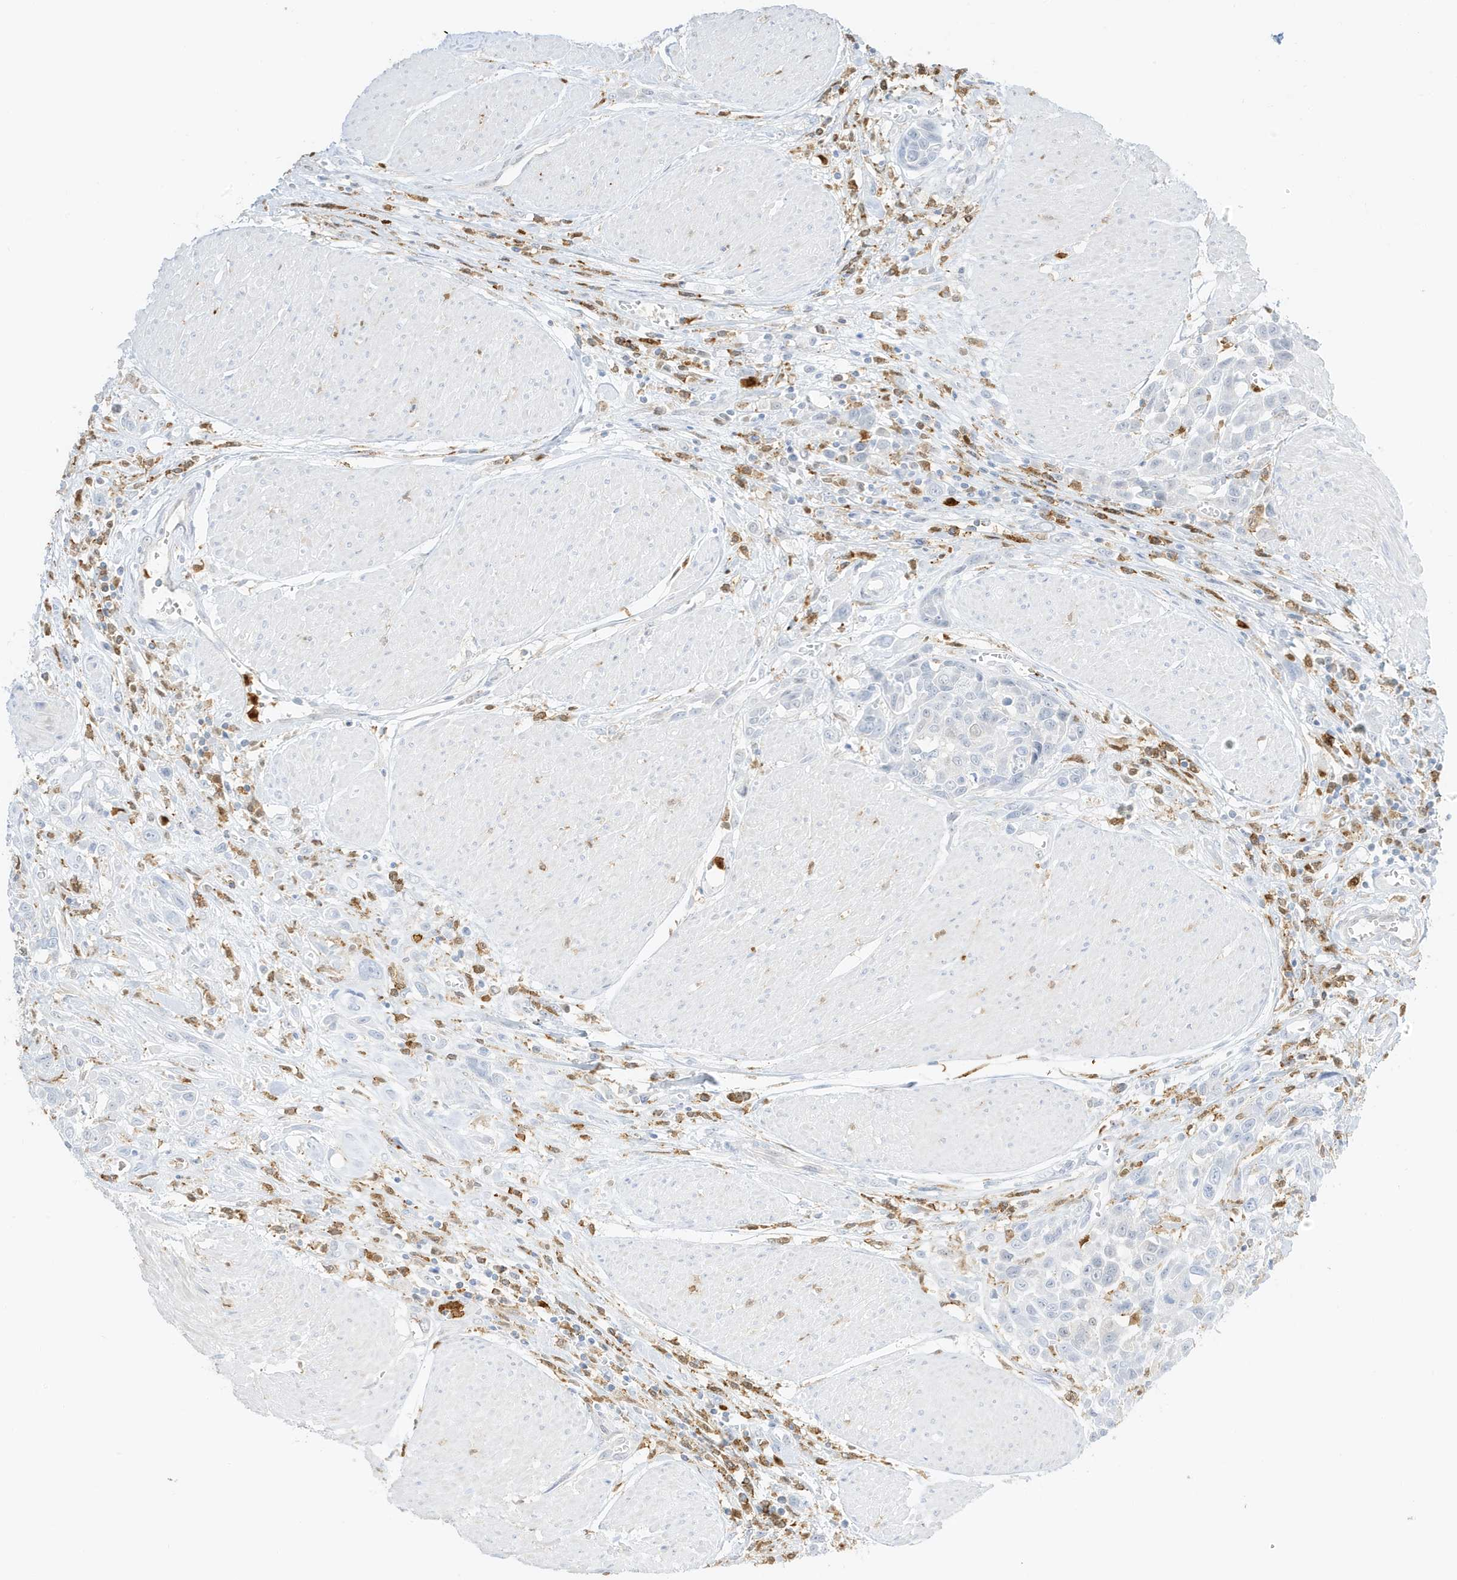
{"staining": {"intensity": "negative", "quantity": "none", "location": "none"}, "tissue": "urothelial cancer", "cell_type": "Tumor cells", "image_type": "cancer", "snomed": [{"axis": "morphology", "description": "Urothelial carcinoma, High grade"}, {"axis": "topography", "description": "Urinary bladder"}], "caption": "Image shows no protein staining in tumor cells of urothelial cancer tissue. (DAB immunohistochemistry (IHC) visualized using brightfield microscopy, high magnification).", "gene": "GCA", "patient": {"sex": "male", "age": 50}}